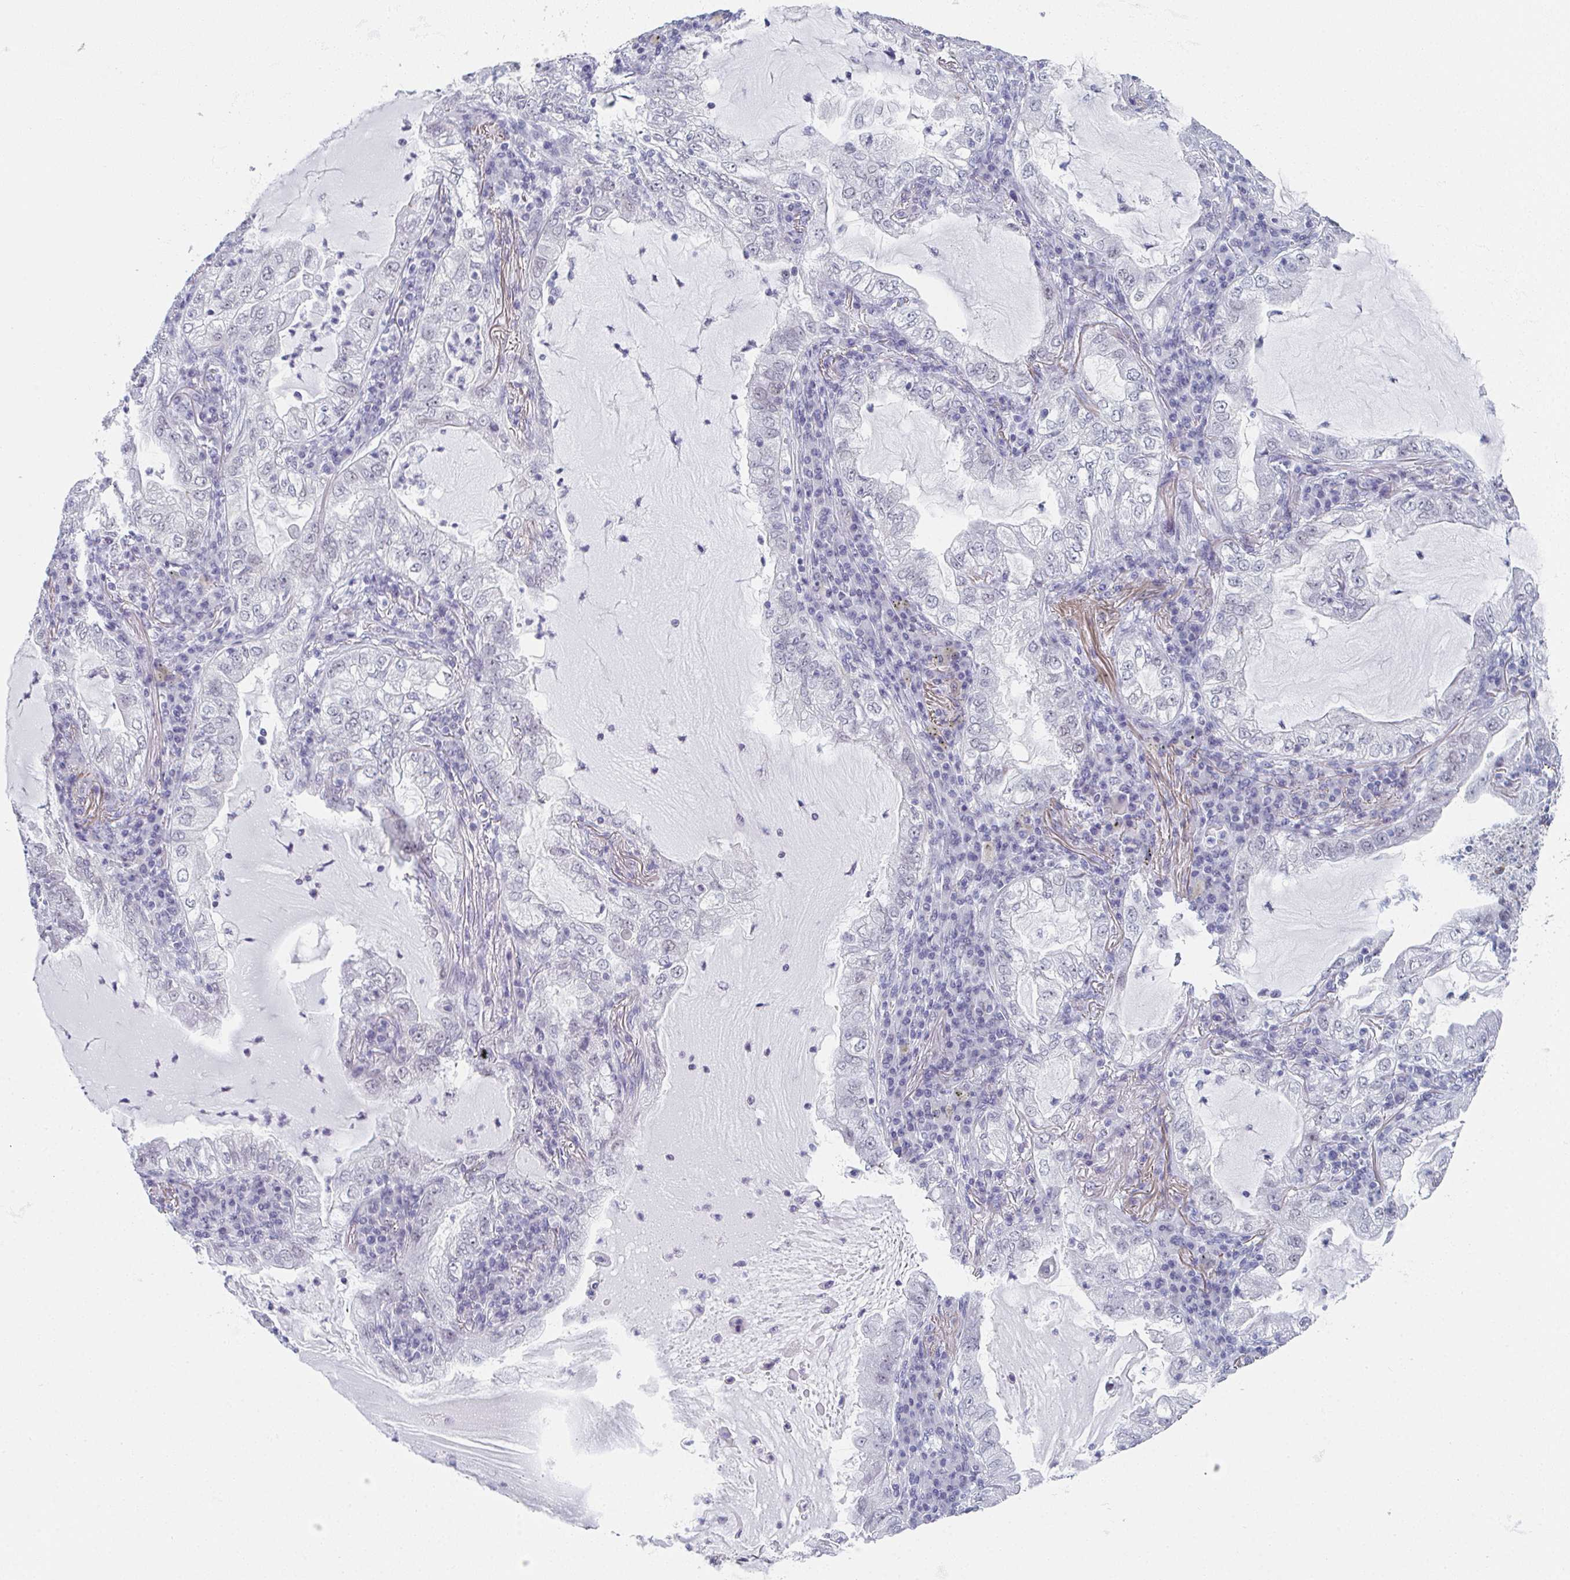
{"staining": {"intensity": "negative", "quantity": "none", "location": "none"}, "tissue": "lung cancer", "cell_type": "Tumor cells", "image_type": "cancer", "snomed": [{"axis": "morphology", "description": "Adenocarcinoma, NOS"}, {"axis": "topography", "description": "Lung"}], "caption": "Tumor cells are negative for brown protein staining in lung adenocarcinoma.", "gene": "PYCR3", "patient": {"sex": "female", "age": 73}}